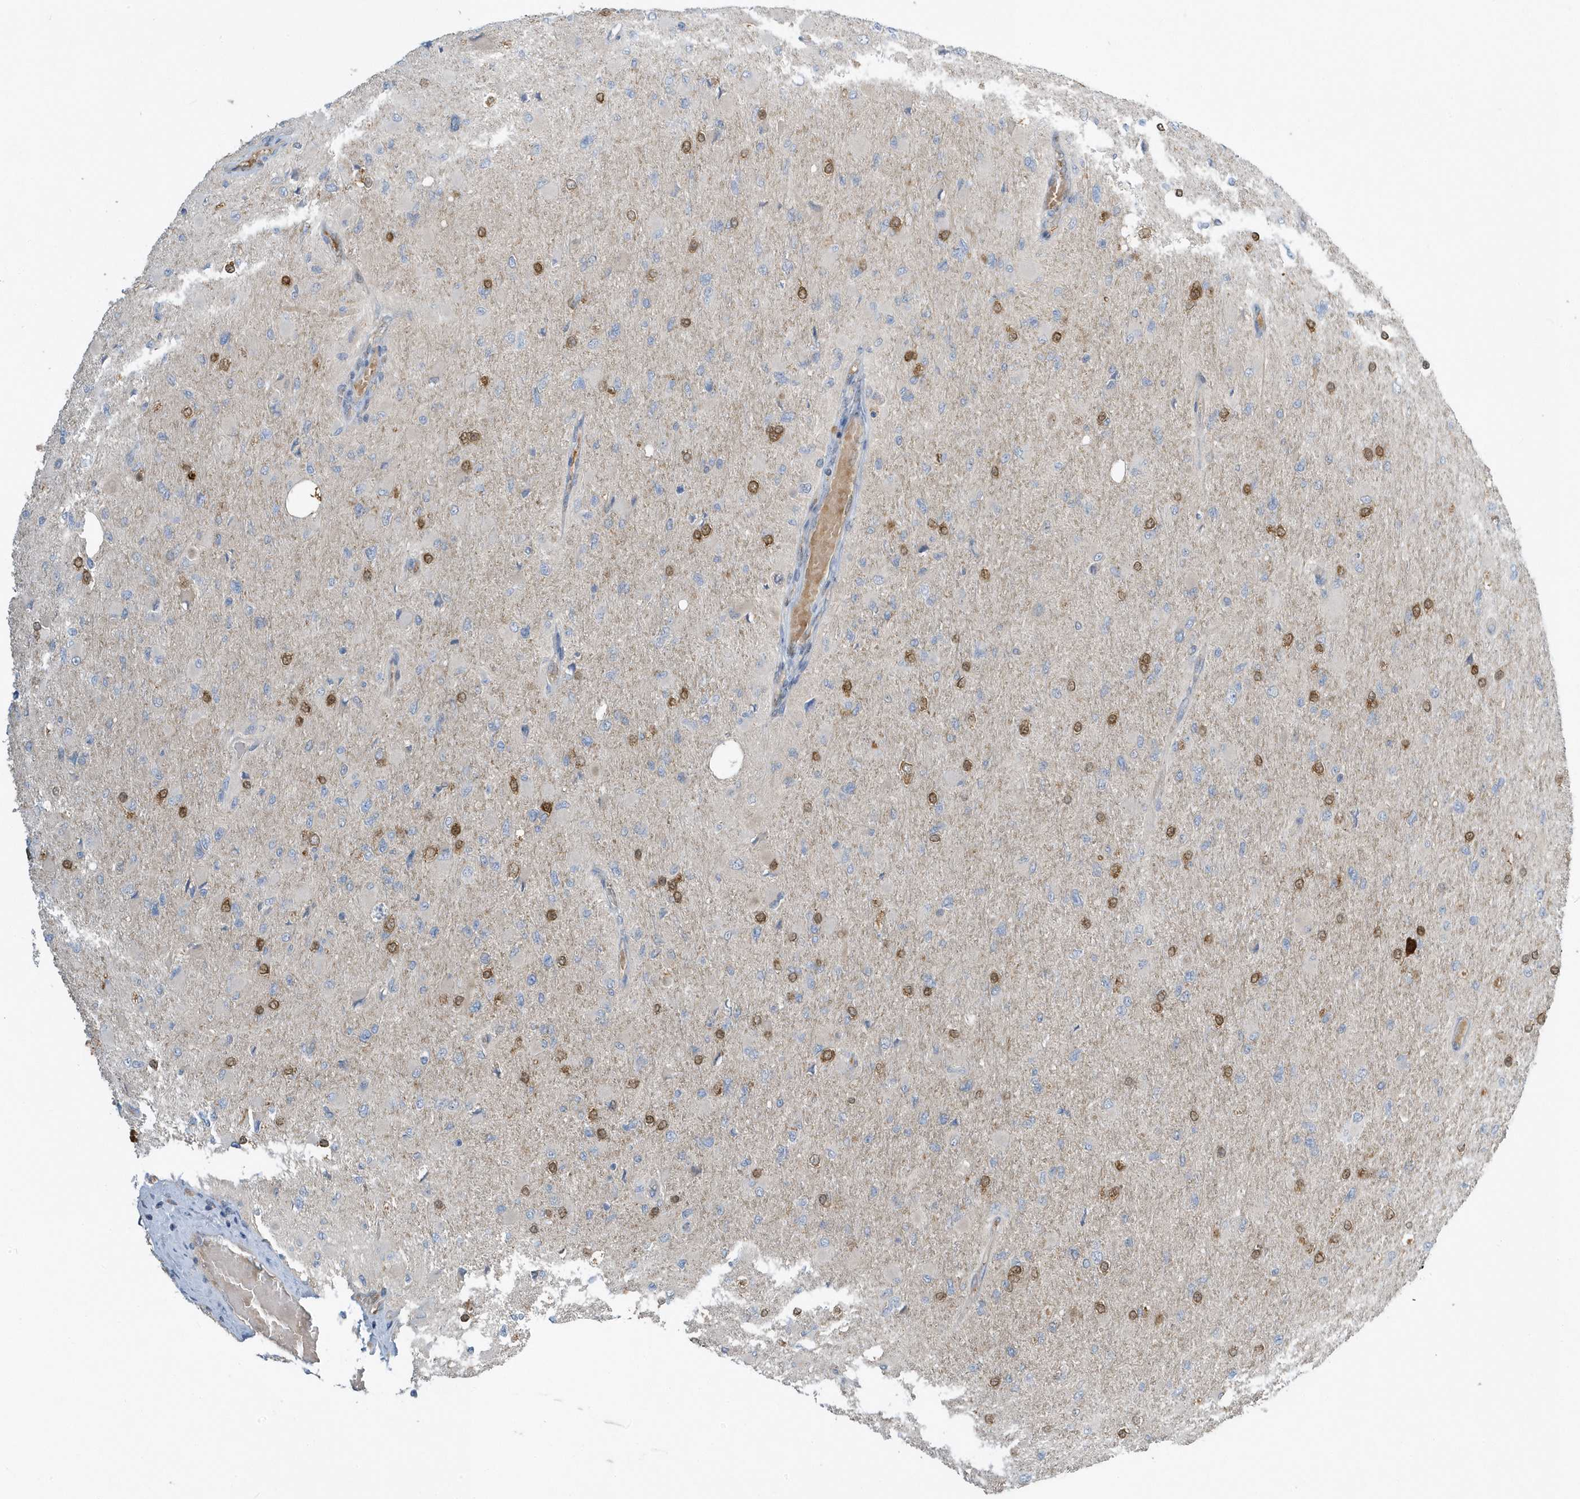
{"staining": {"intensity": "moderate", "quantity": "25%-75%", "location": "cytoplasmic/membranous,nuclear"}, "tissue": "glioma", "cell_type": "Tumor cells", "image_type": "cancer", "snomed": [{"axis": "morphology", "description": "Glioma, malignant, High grade"}, {"axis": "topography", "description": "Cerebral cortex"}], "caption": "Human glioma stained with a brown dye demonstrates moderate cytoplasmic/membranous and nuclear positive staining in about 25%-75% of tumor cells.", "gene": "USP53", "patient": {"sex": "female", "age": 36}}